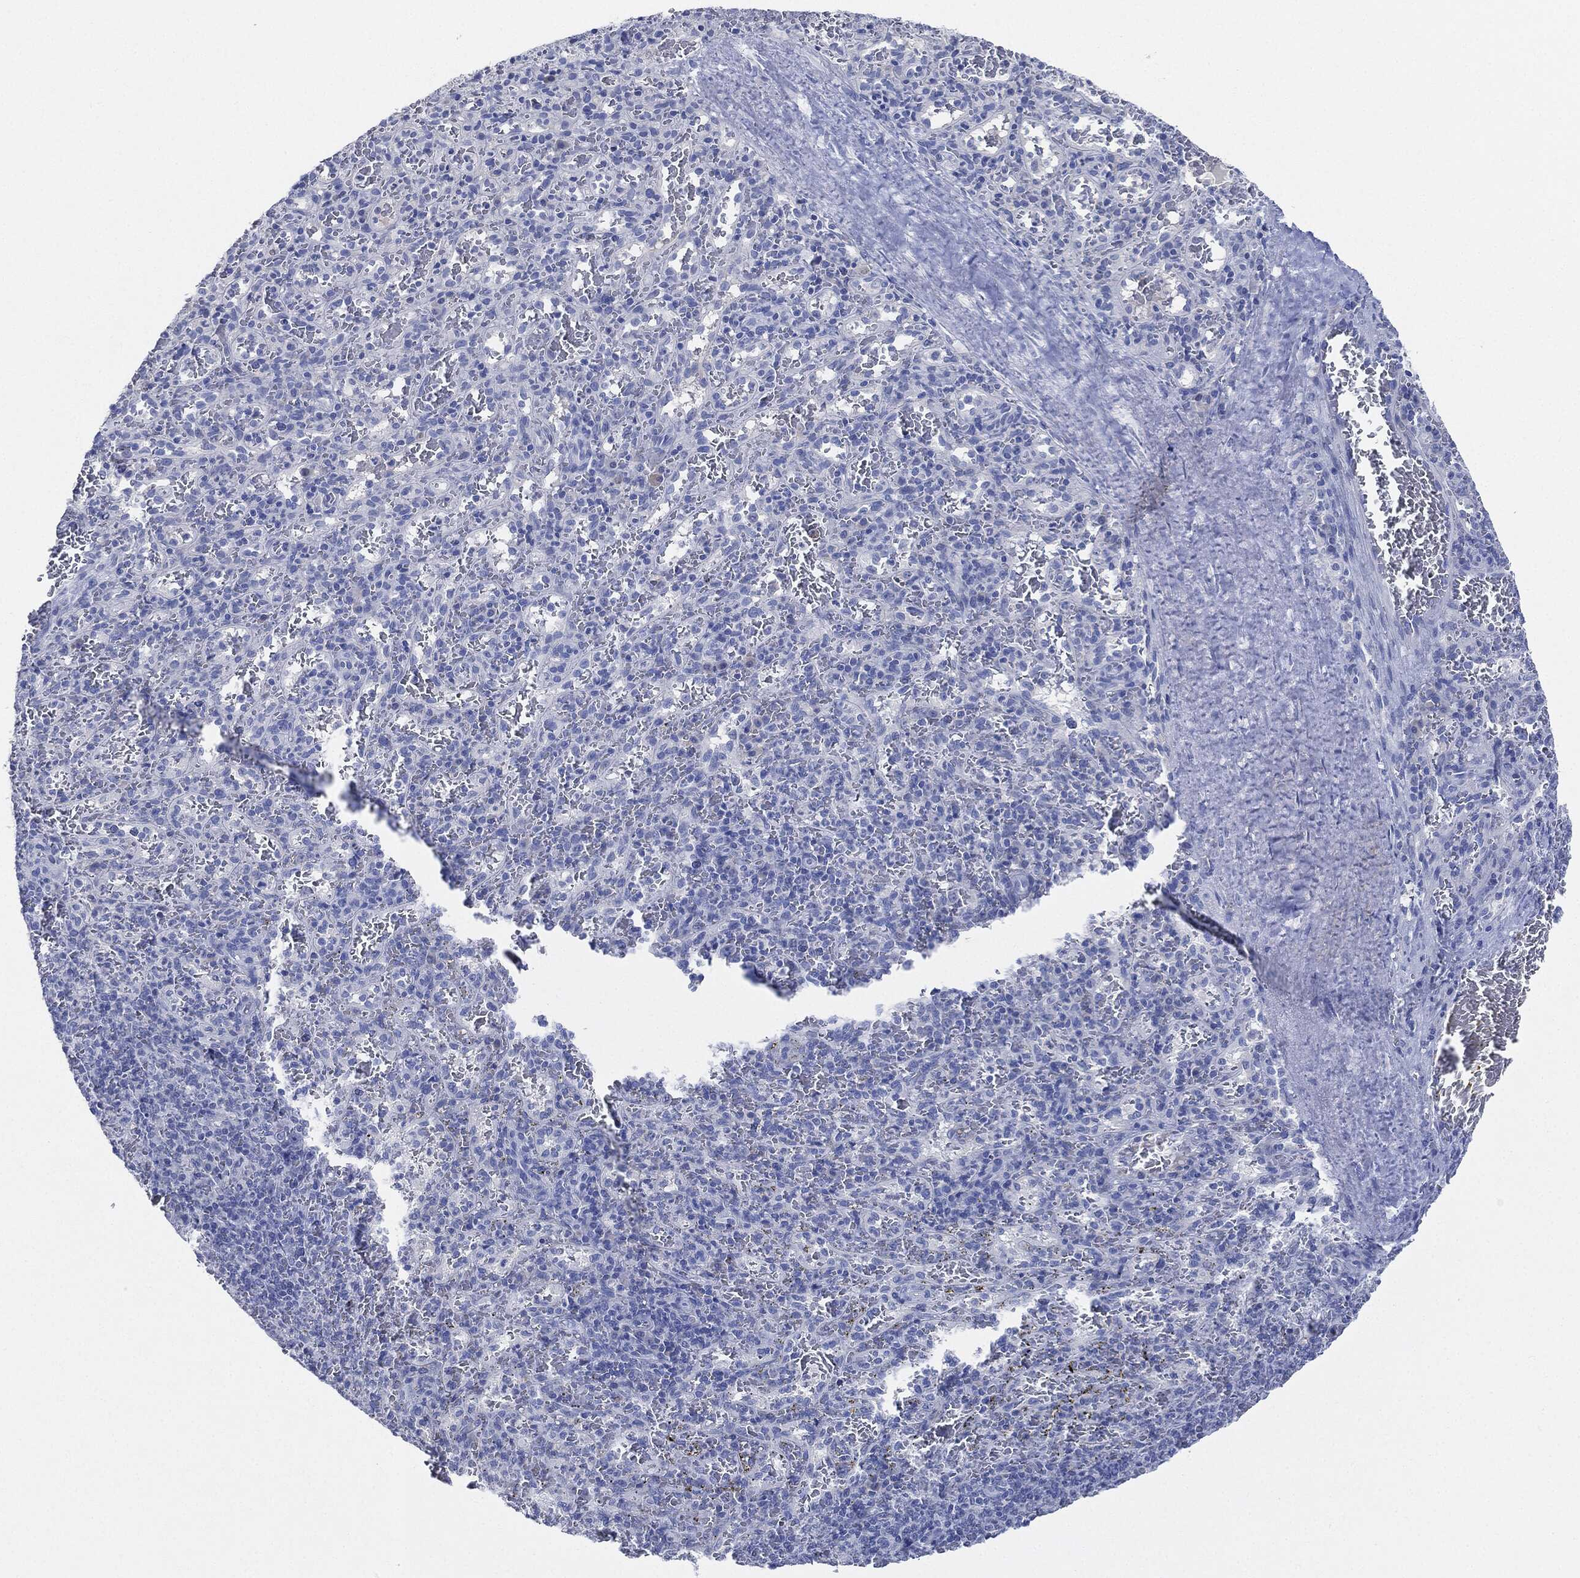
{"staining": {"intensity": "negative", "quantity": "none", "location": "none"}, "tissue": "spleen", "cell_type": "Cells in red pulp", "image_type": "normal", "snomed": [{"axis": "morphology", "description": "Normal tissue, NOS"}, {"axis": "topography", "description": "Spleen"}], "caption": "Spleen was stained to show a protein in brown. There is no significant staining in cells in red pulp. (Brightfield microscopy of DAB (3,3'-diaminobenzidine) IHC at high magnification).", "gene": "AFP", "patient": {"sex": "male", "age": 57}}